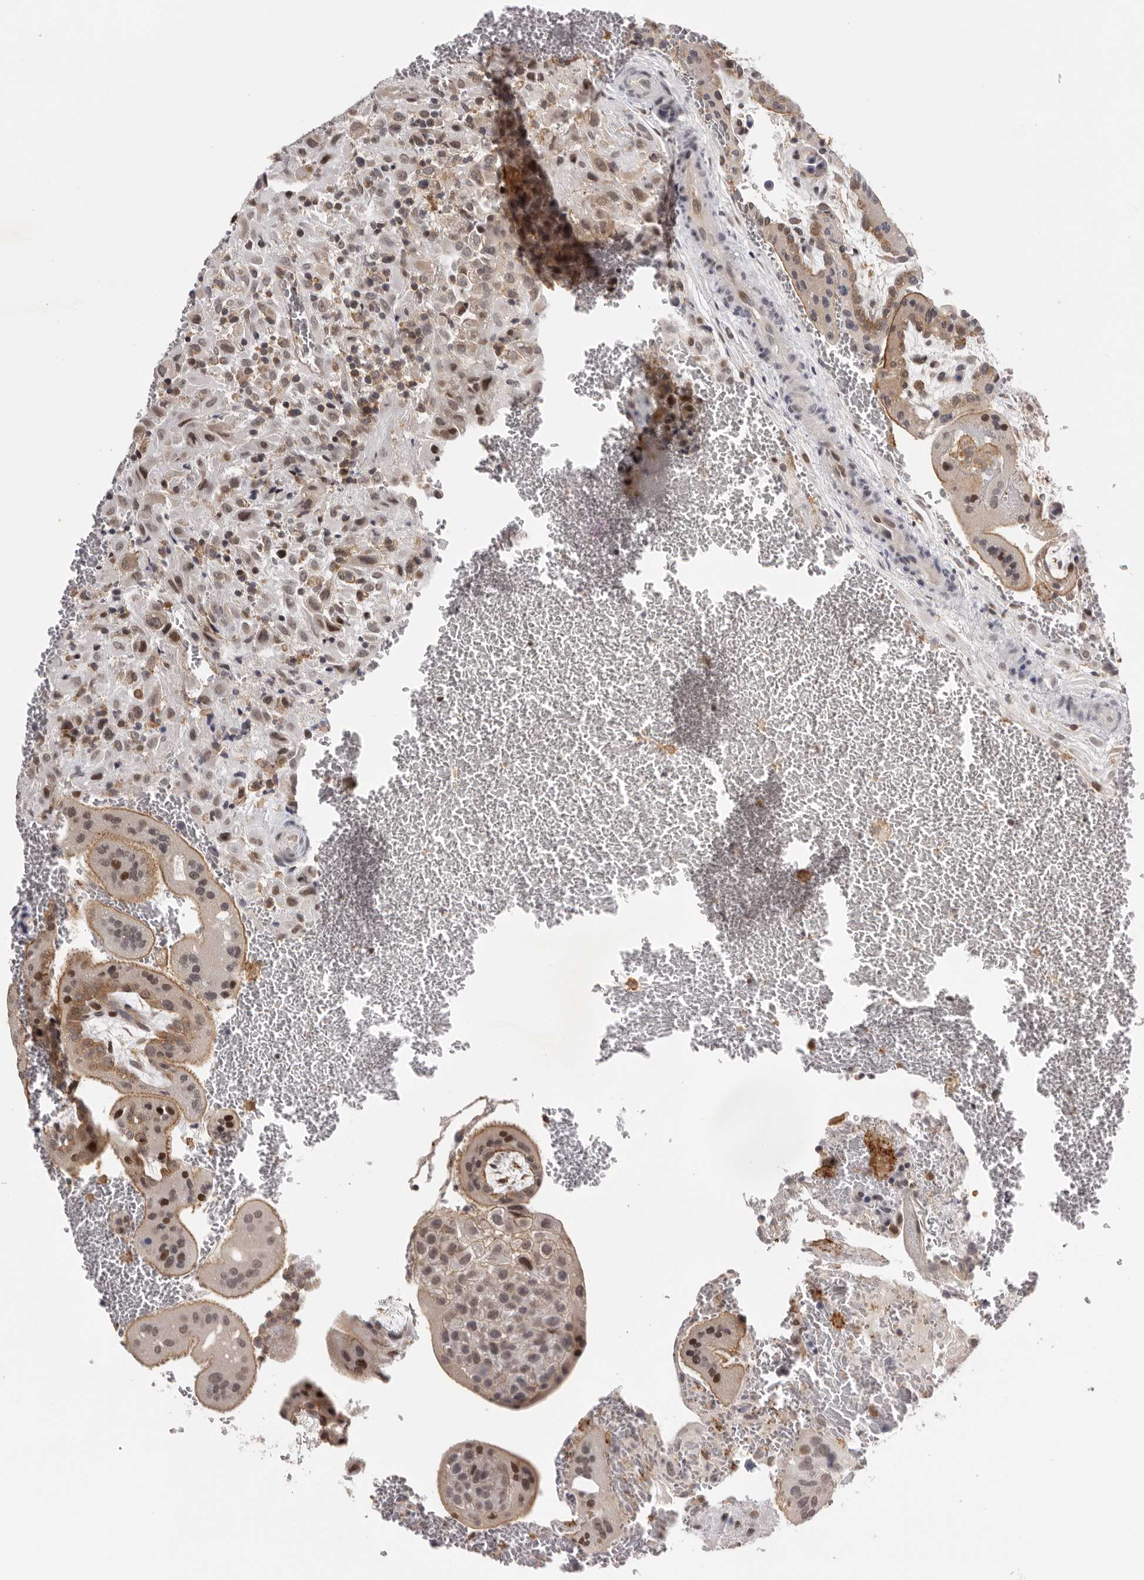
{"staining": {"intensity": "weak", "quantity": "<25%", "location": "cytoplasmic/membranous,nuclear"}, "tissue": "placenta", "cell_type": "Decidual cells", "image_type": "normal", "snomed": [{"axis": "morphology", "description": "Normal tissue, NOS"}, {"axis": "topography", "description": "Placenta"}], "caption": "The photomicrograph demonstrates no significant expression in decidual cells of placenta.", "gene": "KIF2B", "patient": {"sex": "female", "age": 35}}